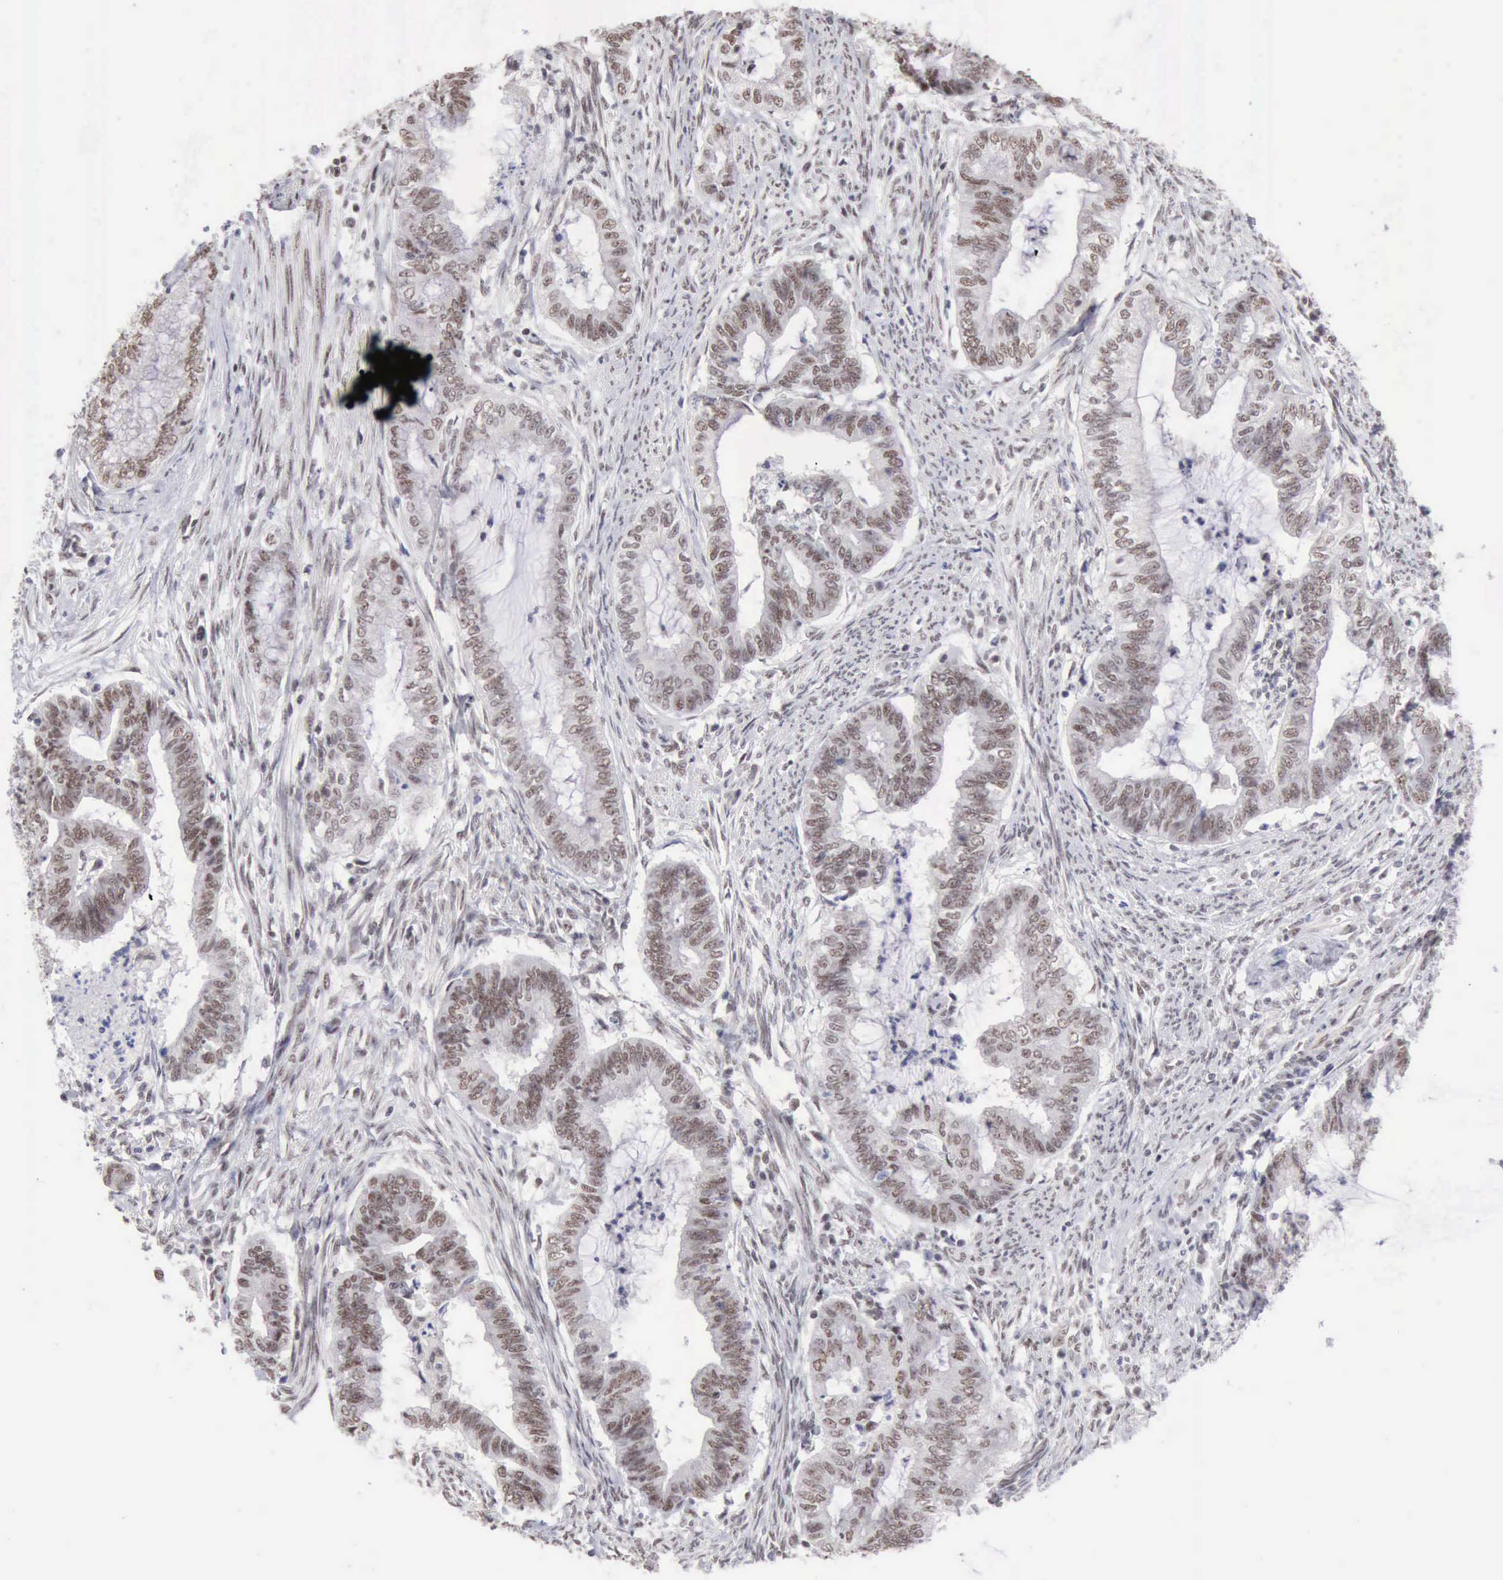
{"staining": {"intensity": "weak", "quantity": ">75%", "location": "nuclear"}, "tissue": "endometrial cancer", "cell_type": "Tumor cells", "image_type": "cancer", "snomed": [{"axis": "morphology", "description": "Necrosis, NOS"}, {"axis": "morphology", "description": "Adenocarcinoma, NOS"}, {"axis": "topography", "description": "Endometrium"}], "caption": "Immunohistochemical staining of human adenocarcinoma (endometrial) demonstrates weak nuclear protein expression in approximately >75% of tumor cells. The protein is shown in brown color, while the nuclei are stained blue.", "gene": "TAF1", "patient": {"sex": "female", "age": 79}}